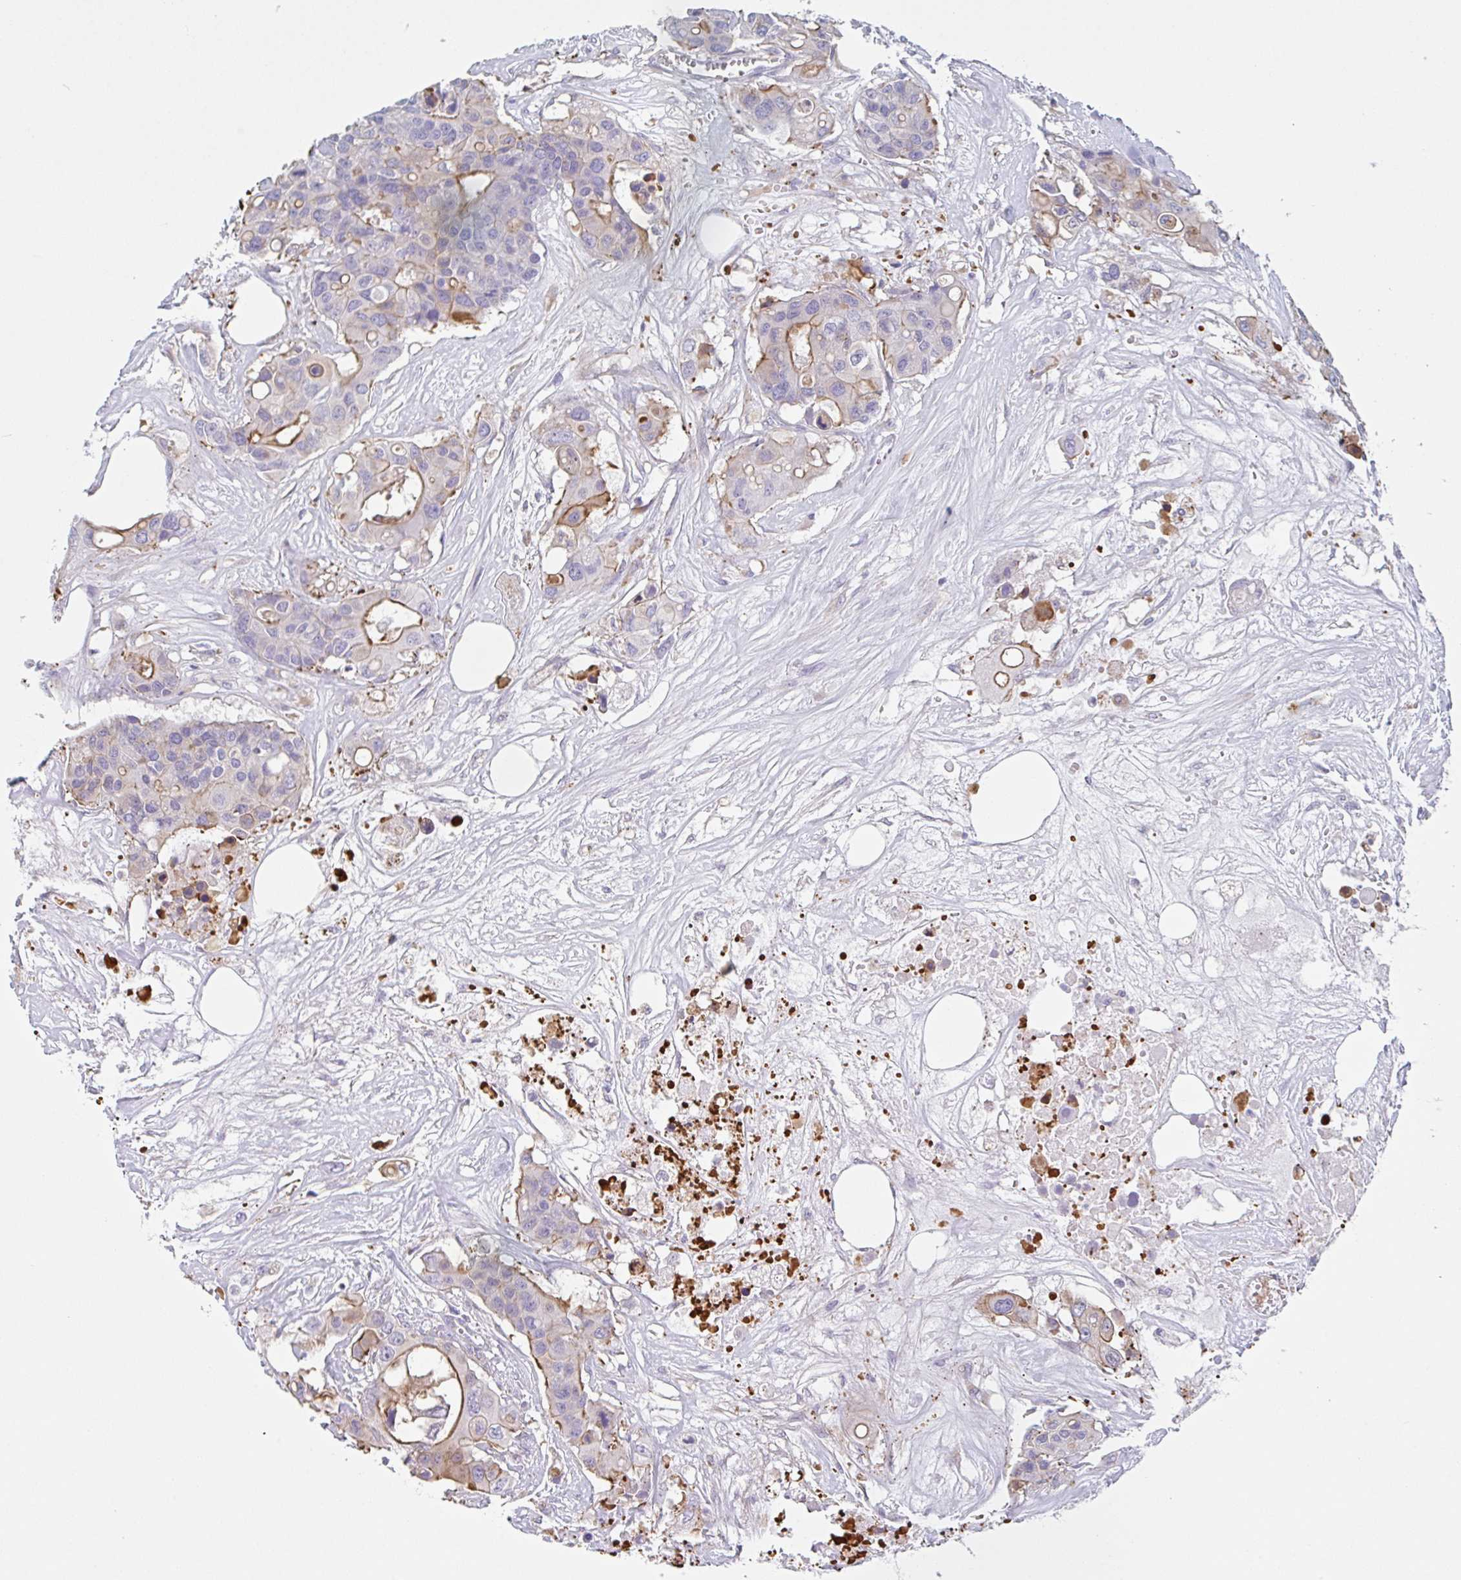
{"staining": {"intensity": "moderate", "quantity": "<25%", "location": "cytoplasmic/membranous"}, "tissue": "colorectal cancer", "cell_type": "Tumor cells", "image_type": "cancer", "snomed": [{"axis": "morphology", "description": "Adenocarcinoma, NOS"}, {"axis": "topography", "description": "Colon"}], "caption": "IHC of colorectal cancer displays low levels of moderate cytoplasmic/membranous expression in approximately <25% of tumor cells.", "gene": "LENG9", "patient": {"sex": "male", "age": 77}}